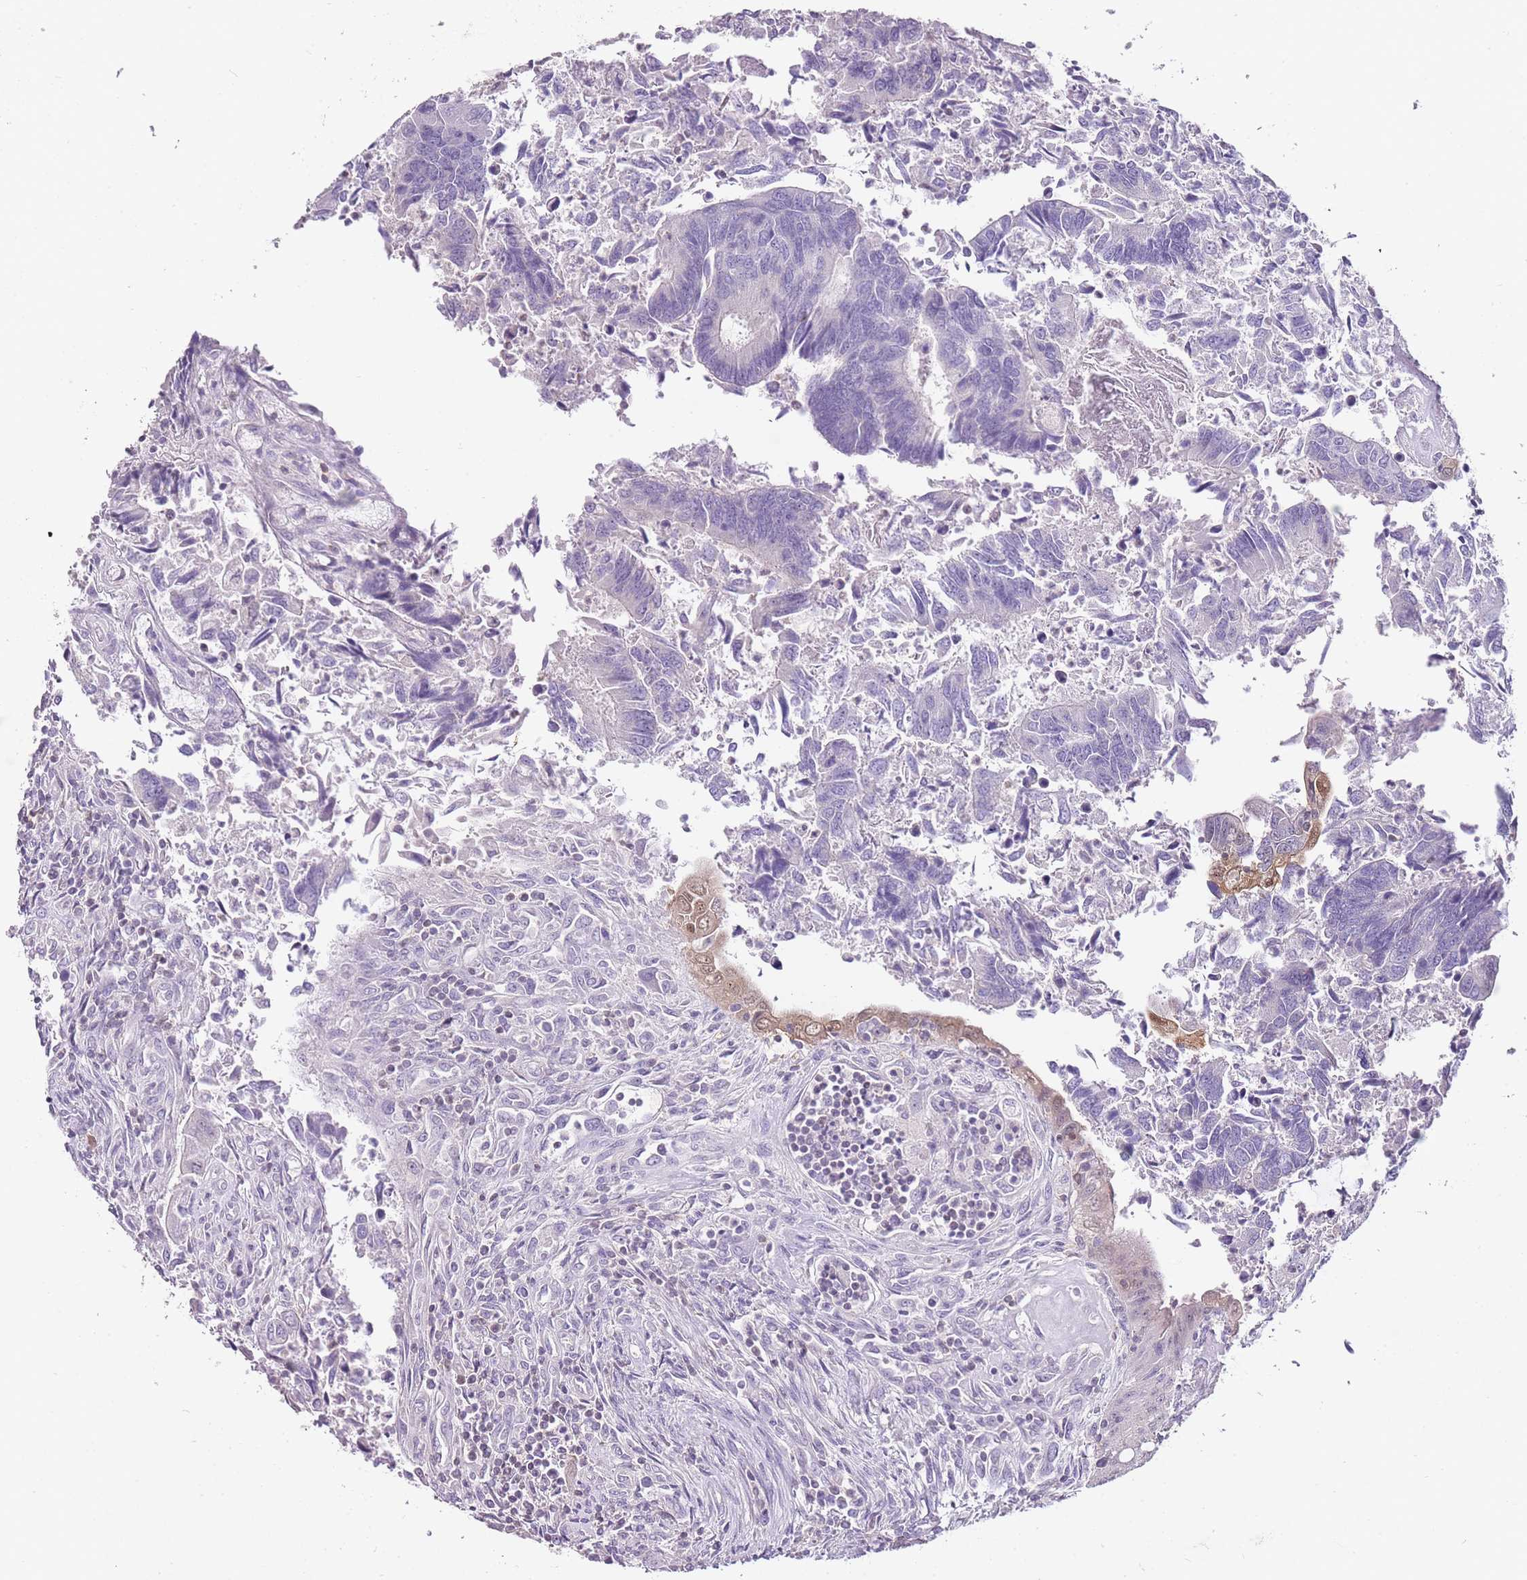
{"staining": {"intensity": "negative", "quantity": "none", "location": "none"}, "tissue": "colorectal cancer", "cell_type": "Tumor cells", "image_type": "cancer", "snomed": [{"axis": "morphology", "description": "Adenocarcinoma, NOS"}, {"axis": "topography", "description": "Colon"}], "caption": "Immunohistochemistry histopathology image of human colorectal cancer stained for a protein (brown), which exhibits no positivity in tumor cells.", "gene": "ZBP1", "patient": {"sex": "female", "age": 67}}